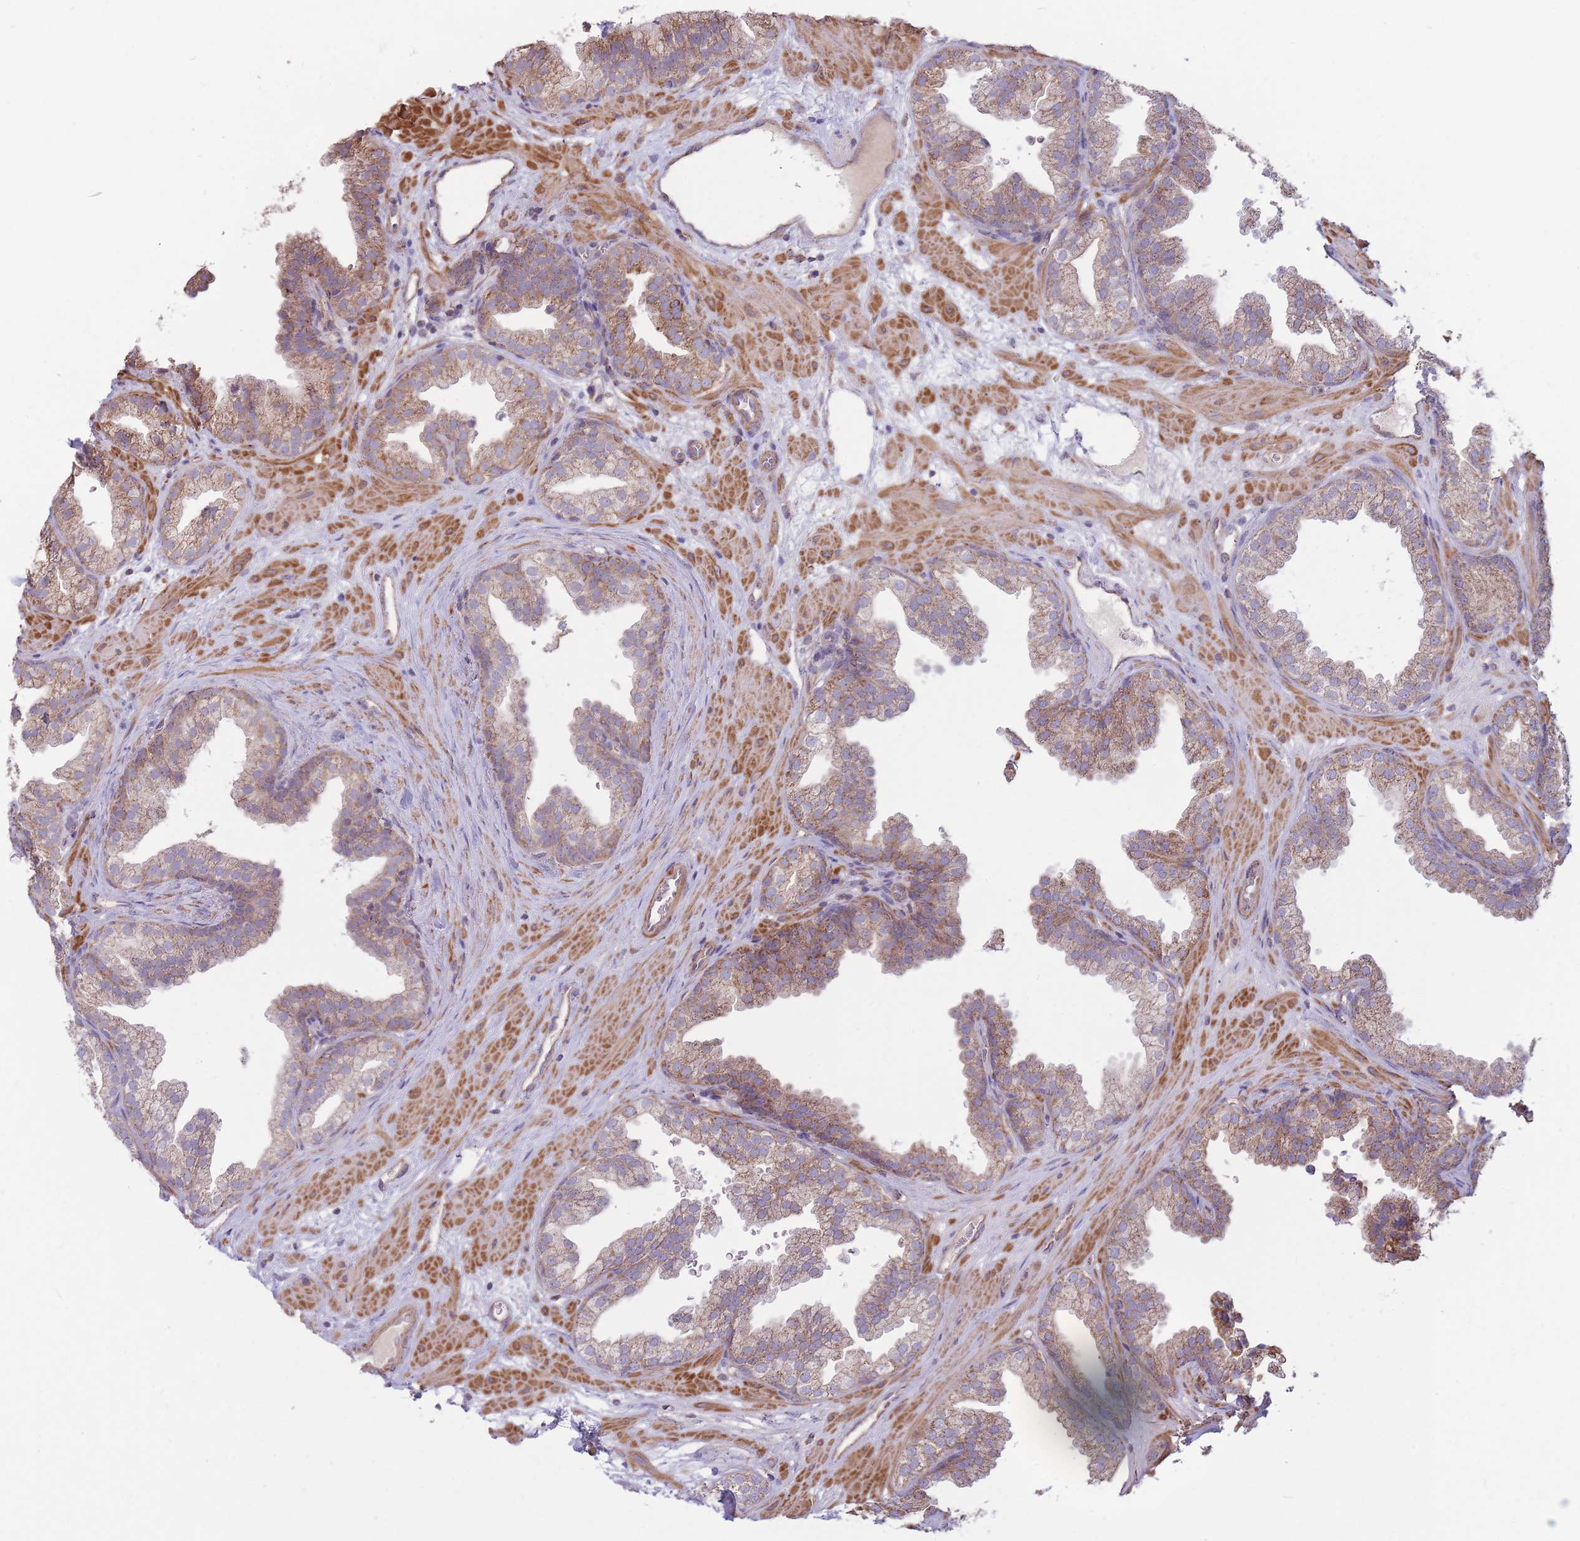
{"staining": {"intensity": "moderate", "quantity": ">75%", "location": "cytoplasmic/membranous"}, "tissue": "prostate", "cell_type": "Glandular cells", "image_type": "normal", "snomed": [{"axis": "morphology", "description": "Normal tissue, NOS"}, {"axis": "topography", "description": "Prostate"}], "caption": "High-power microscopy captured an immunohistochemistry (IHC) photomicrograph of normal prostate, revealing moderate cytoplasmic/membranous expression in about >75% of glandular cells.", "gene": "KIF16B", "patient": {"sex": "male", "age": 37}}